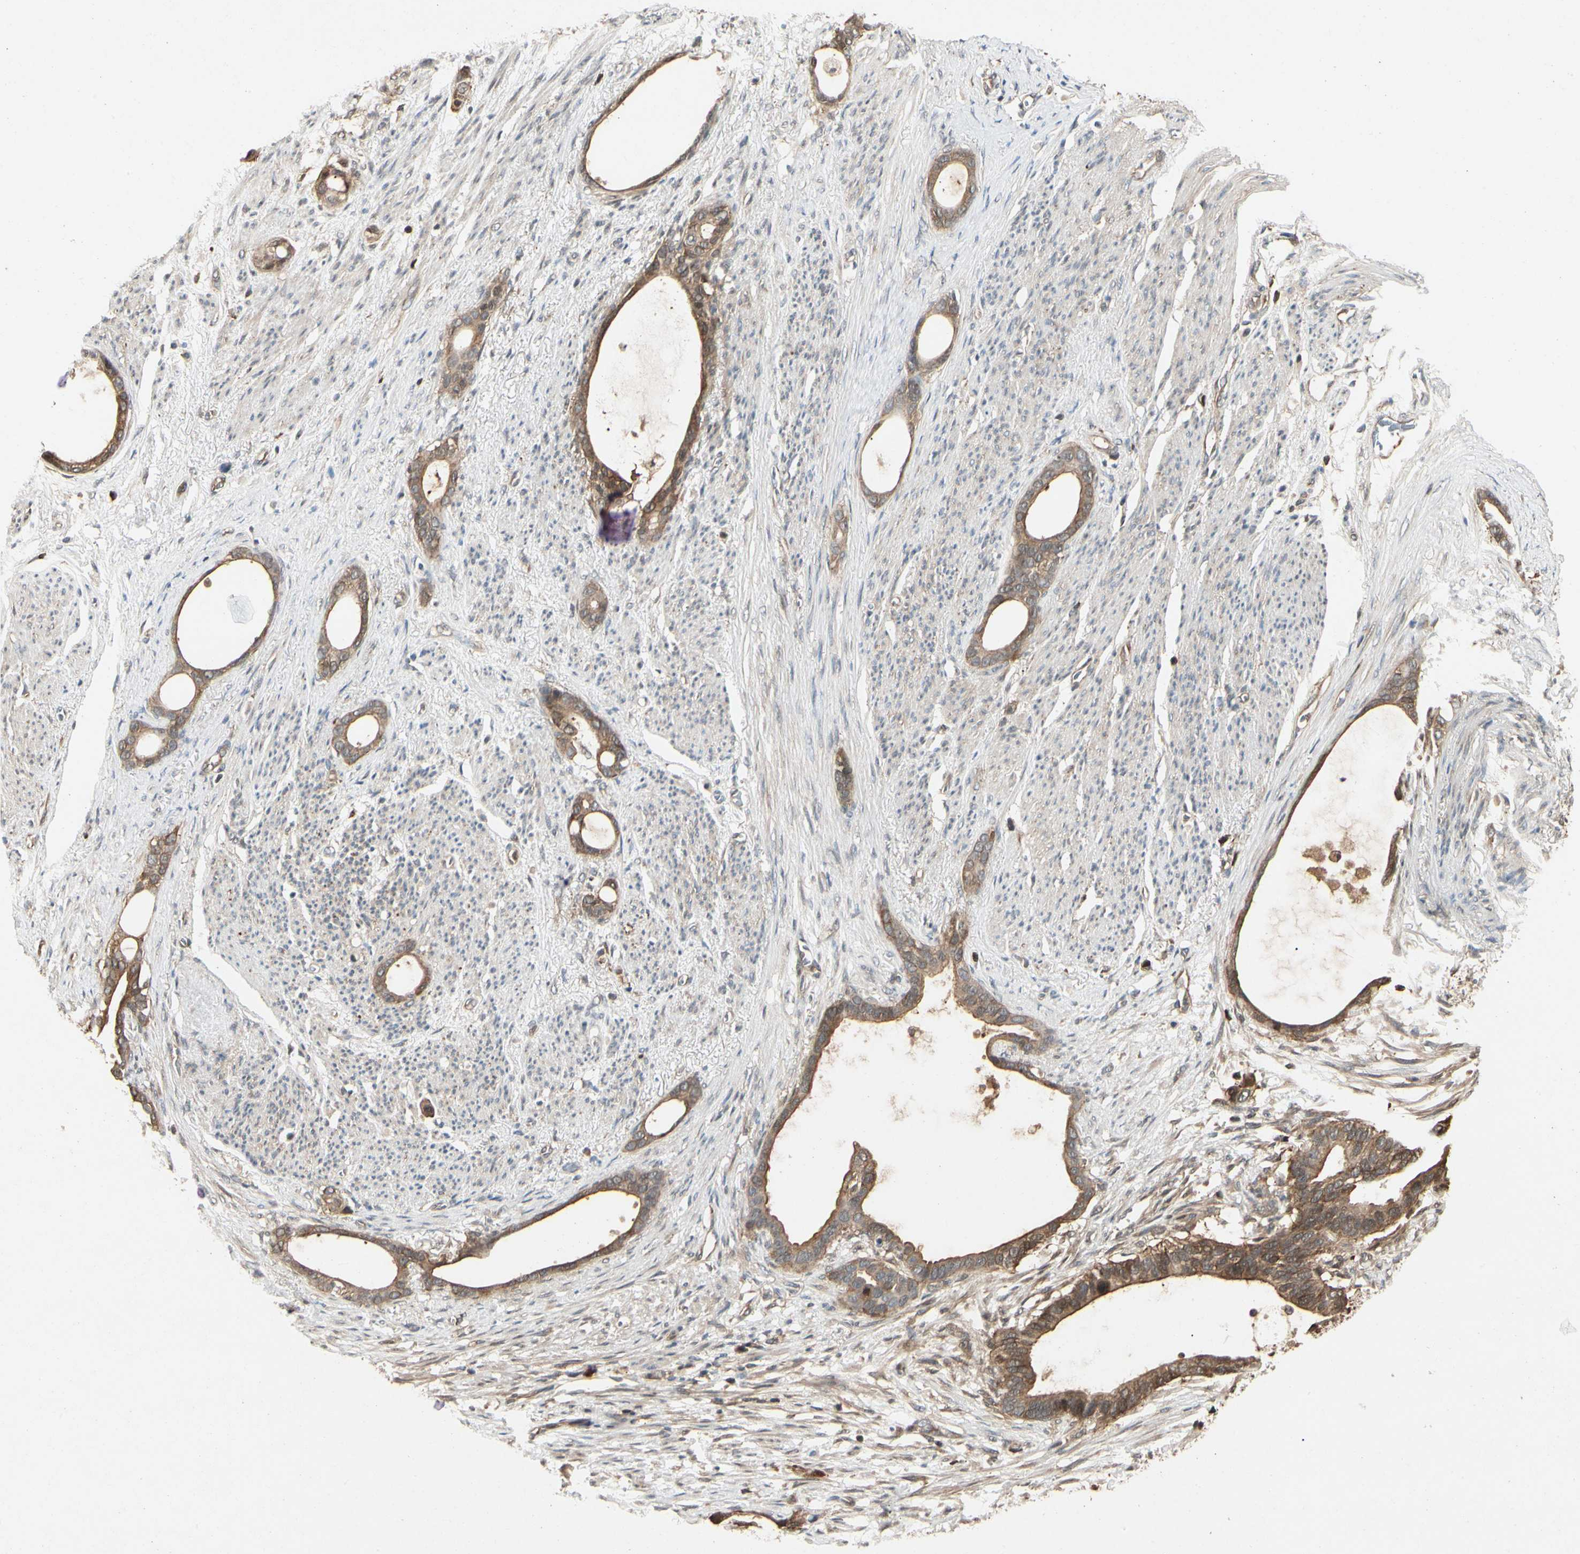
{"staining": {"intensity": "moderate", "quantity": ">75%", "location": "cytoplasmic/membranous"}, "tissue": "stomach cancer", "cell_type": "Tumor cells", "image_type": "cancer", "snomed": [{"axis": "morphology", "description": "Adenocarcinoma, NOS"}, {"axis": "topography", "description": "Stomach"}], "caption": "This histopathology image demonstrates immunohistochemistry (IHC) staining of human stomach cancer (adenocarcinoma), with medium moderate cytoplasmic/membranous positivity in about >75% of tumor cells.", "gene": "YWHAQ", "patient": {"sex": "female", "age": 75}}